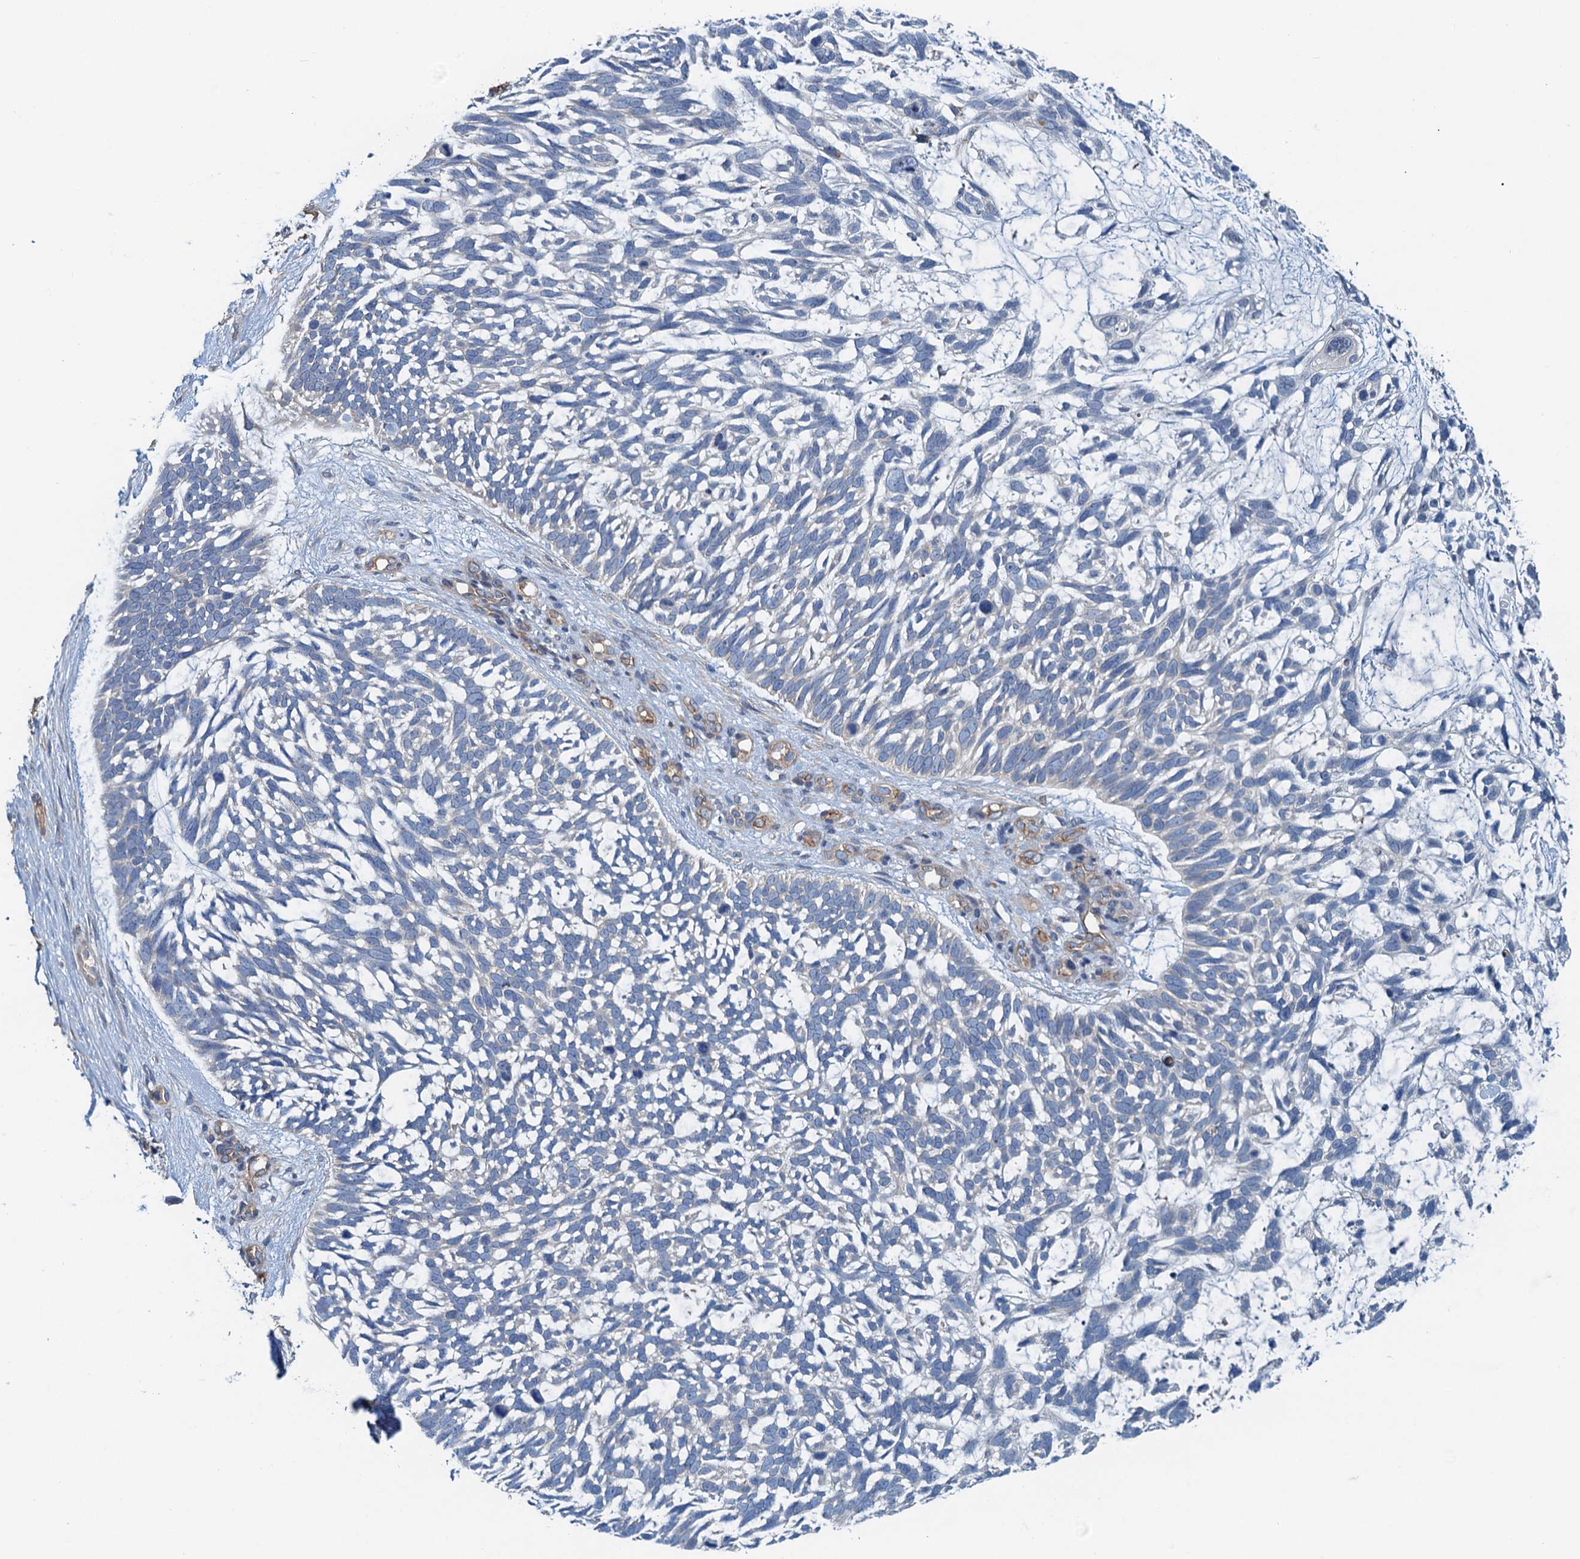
{"staining": {"intensity": "weak", "quantity": "<25%", "location": "cytoplasmic/membranous"}, "tissue": "skin cancer", "cell_type": "Tumor cells", "image_type": "cancer", "snomed": [{"axis": "morphology", "description": "Basal cell carcinoma"}, {"axis": "topography", "description": "Skin"}], "caption": "High magnification brightfield microscopy of skin cancer stained with DAB (3,3'-diaminobenzidine) (brown) and counterstained with hematoxylin (blue): tumor cells show no significant expression. (Immunohistochemistry (ihc), brightfield microscopy, high magnification).", "gene": "ROGDI", "patient": {"sex": "male", "age": 88}}